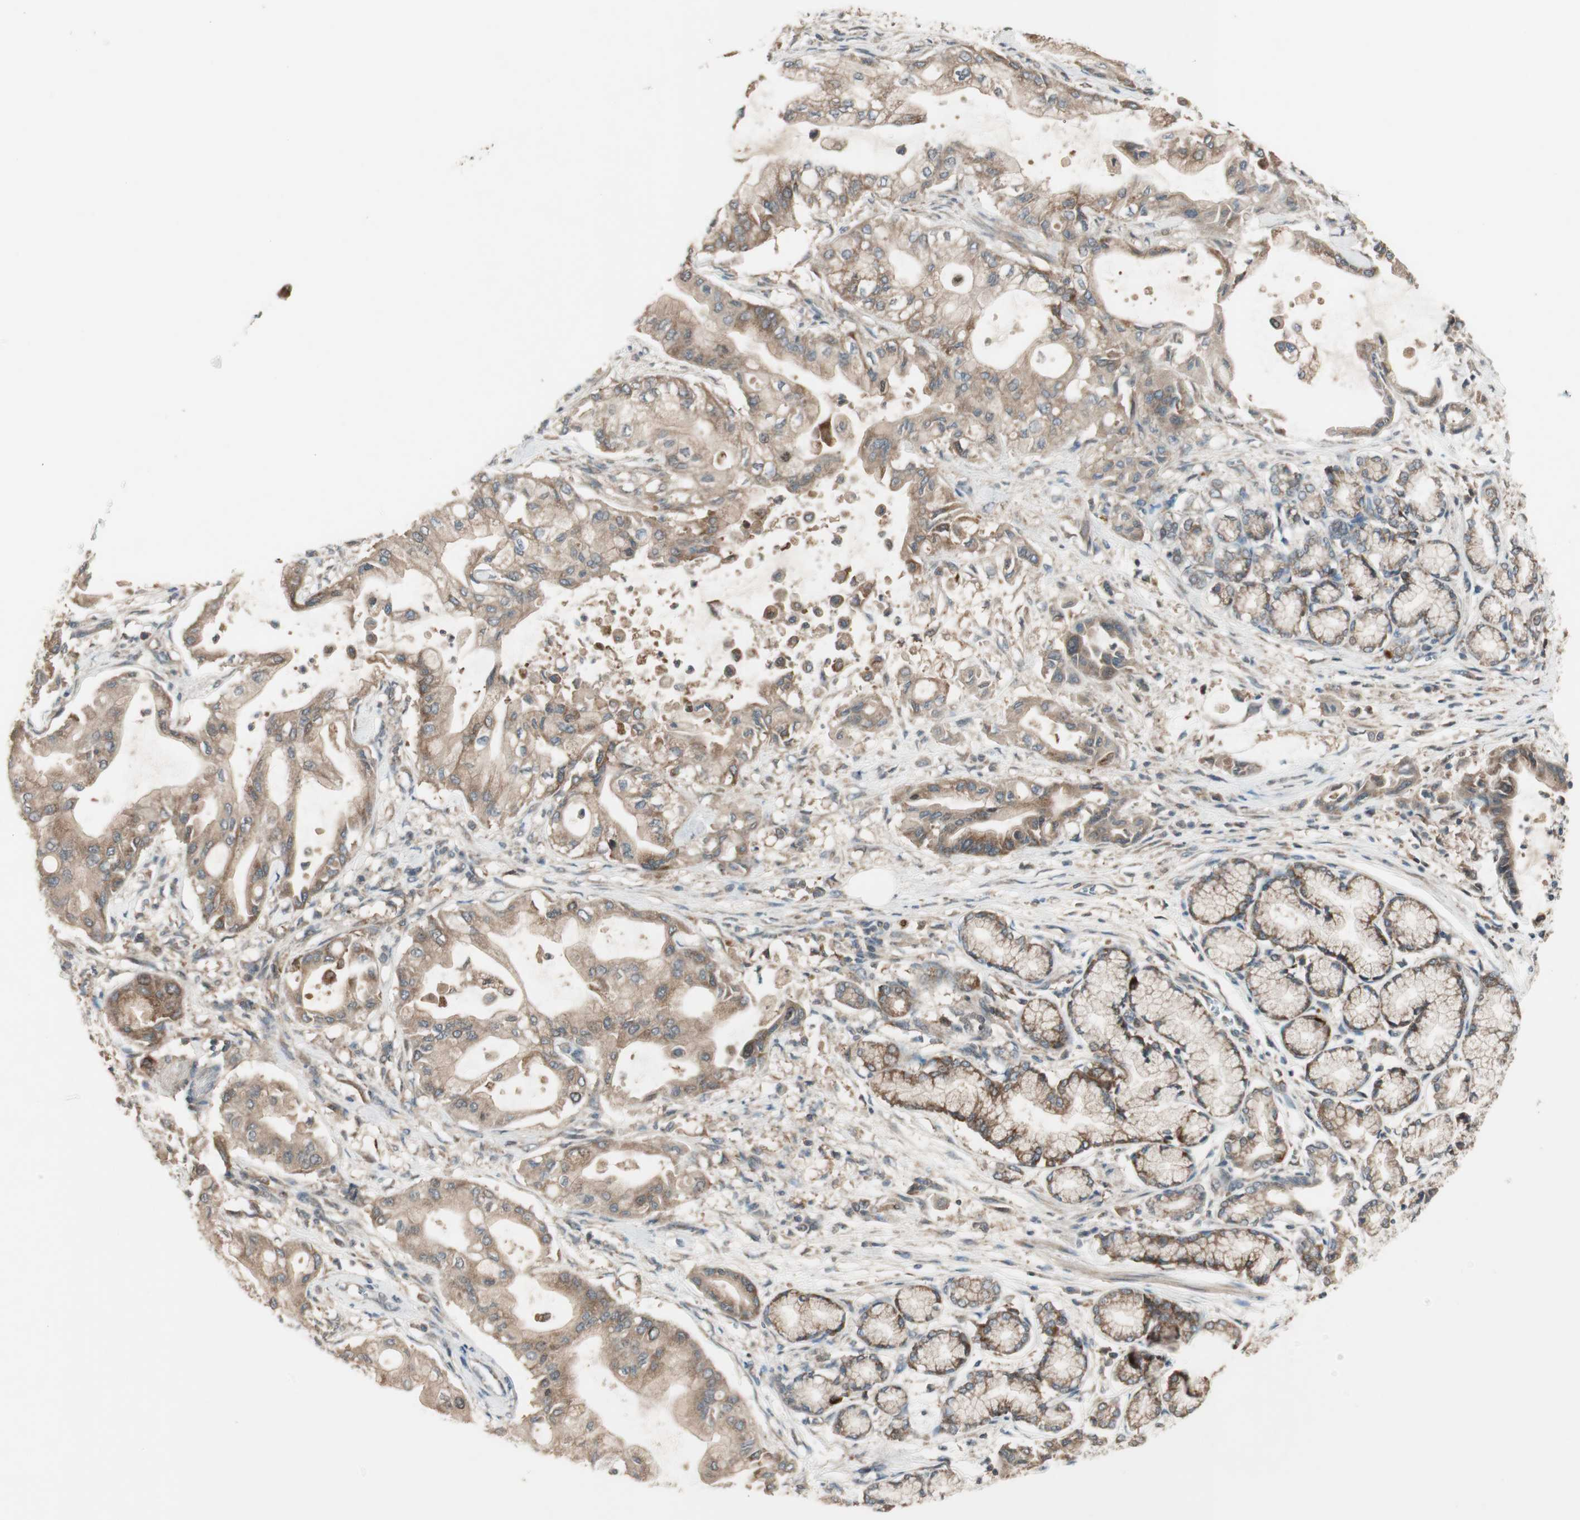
{"staining": {"intensity": "moderate", "quantity": ">75%", "location": "cytoplasmic/membranous"}, "tissue": "pancreatic cancer", "cell_type": "Tumor cells", "image_type": "cancer", "snomed": [{"axis": "morphology", "description": "Adenocarcinoma, NOS"}, {"axis": "morphology", "description": "Adenocarcinoma, metastatic, NOS"}, {"axis": "topography", "description": "Lymph node"}, {"axis": "topography", "description": "Pancreas"}, {"axis": "topography", "description": "Duodenum"}], "caption": "Approximately >75% of tumor cells in adenocarcinoma (pancreatic) demonstrate moderate cytoplasmic/membranous protein expression as visualized by brown immunohistochemical staining.", "gene": "ATP6AP2", "patient": {"sex": "female", "age": 64}}